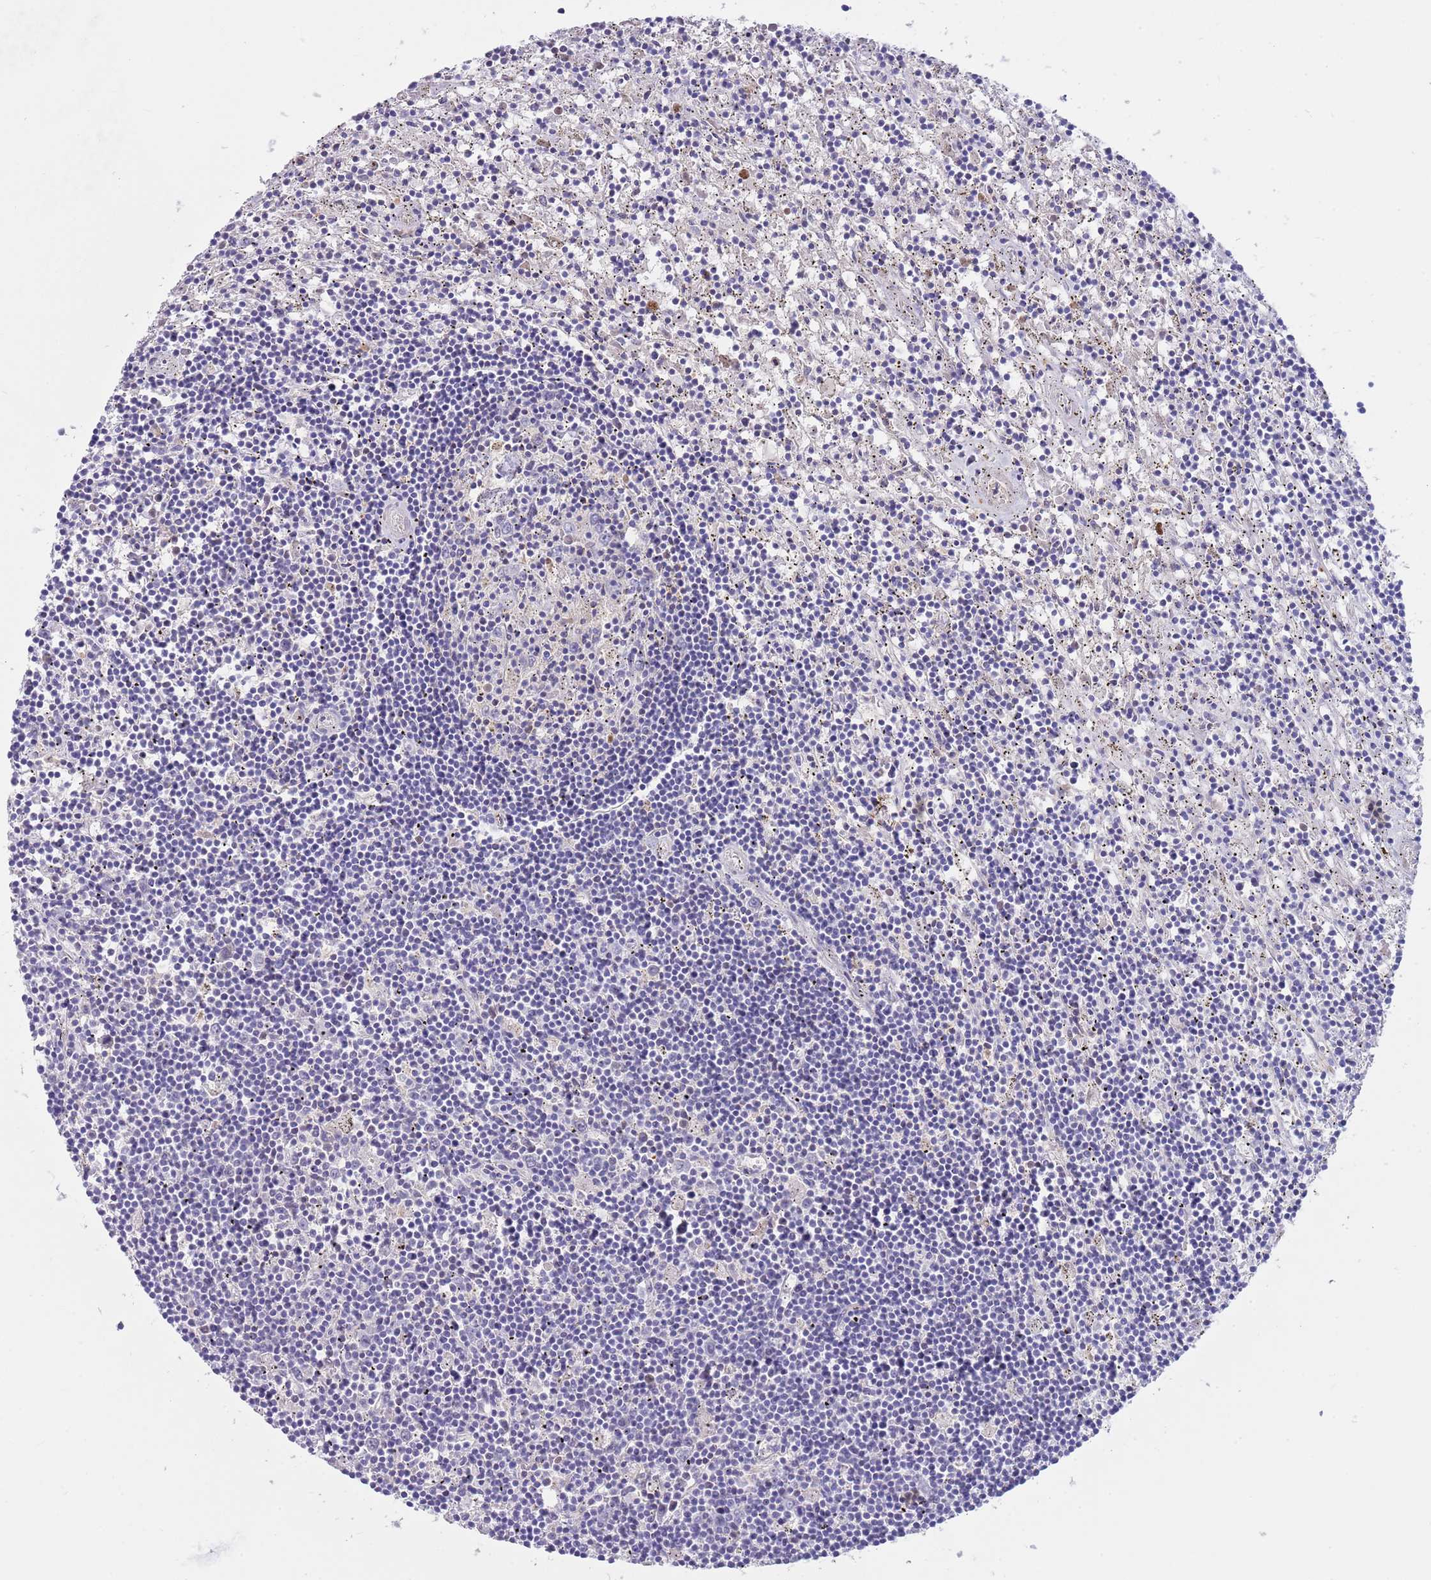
{"staining": {"intensity": "negative", "quantity": "none", "location": "none"}, "tissue": "lymphoma", "cell_type": "Tumor cells", "image_type": "cancer", "snomed": [{"axis": "morphology", "description": "Malignant lymphoma, non-Hodgkin's type, Low grade"}, {"axis": "topography", "description": "Spleen"}], "caption": "This is an immunohistochemistry photomicrograph of malignant lymphoma, non-Hodgkin's type (low-grade). There is no staining in tumor cells.", "gene": "LEPROTL1", "patient": {"sex": "male", "age": 76}}